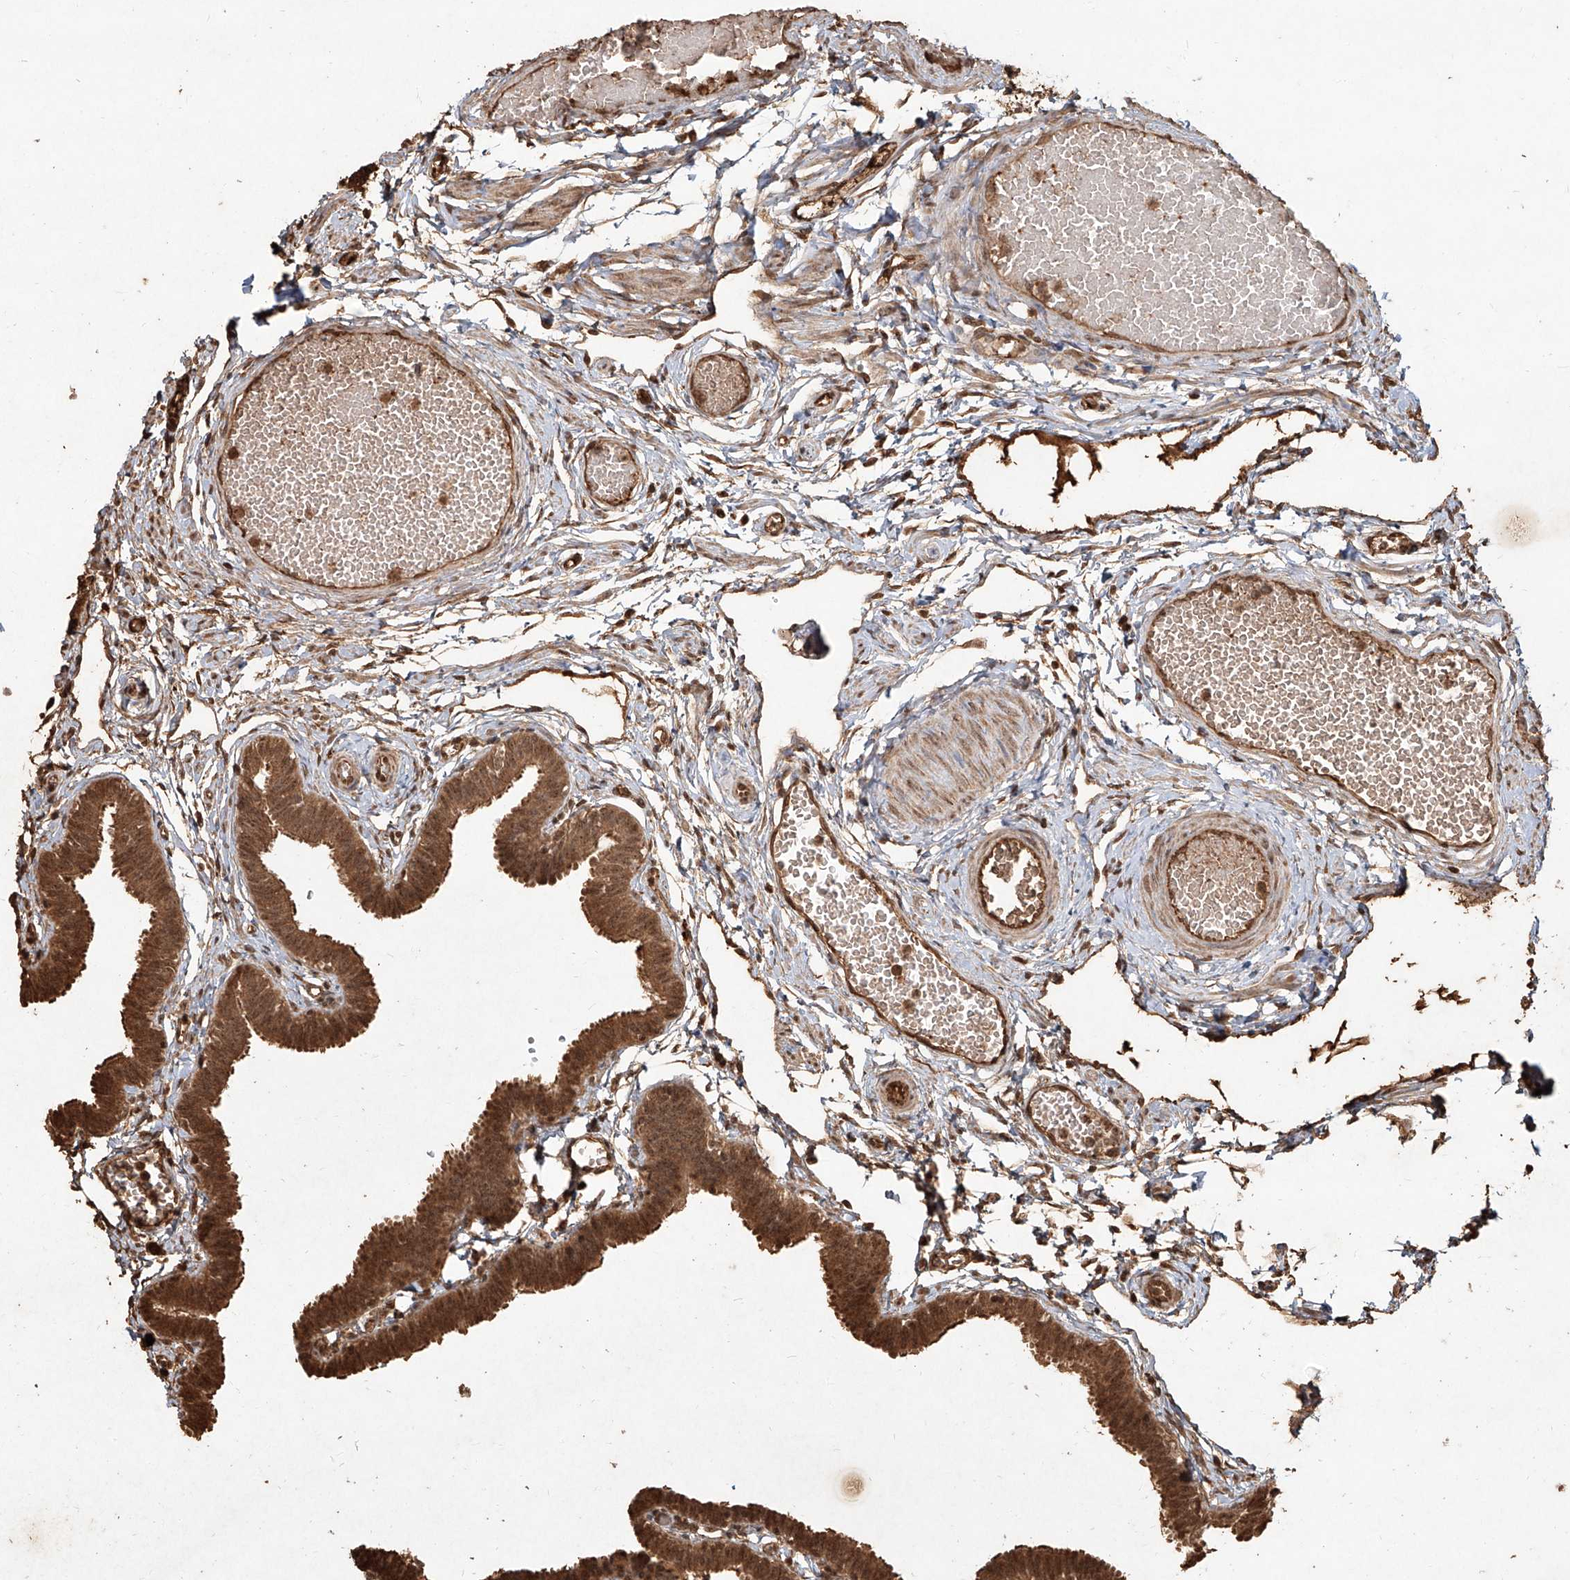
{"staining": {"intensity": "strong", "quantity": ">75%", "location": "cytoplasmic/membranous,nuclear"}, "tissue": "fallopian tube", "cell_type": "Glandular cells", "image_type": "normal", "snomed": [{"axis": "morphology", "description": "Normal tissue, NOS"}, {"axis": "topography", "description": "Fallopian tube"}, {"axis": "topography", "description": "Ovary"}], "caption": "Protein expression analysis of normal human fallopian tube reveals strong cytoplasmic/membranous,nuclear expression in about >75% of glandular cells.", "gene": "UBE2K", "patient": {"sex": "female", "age": 23}}